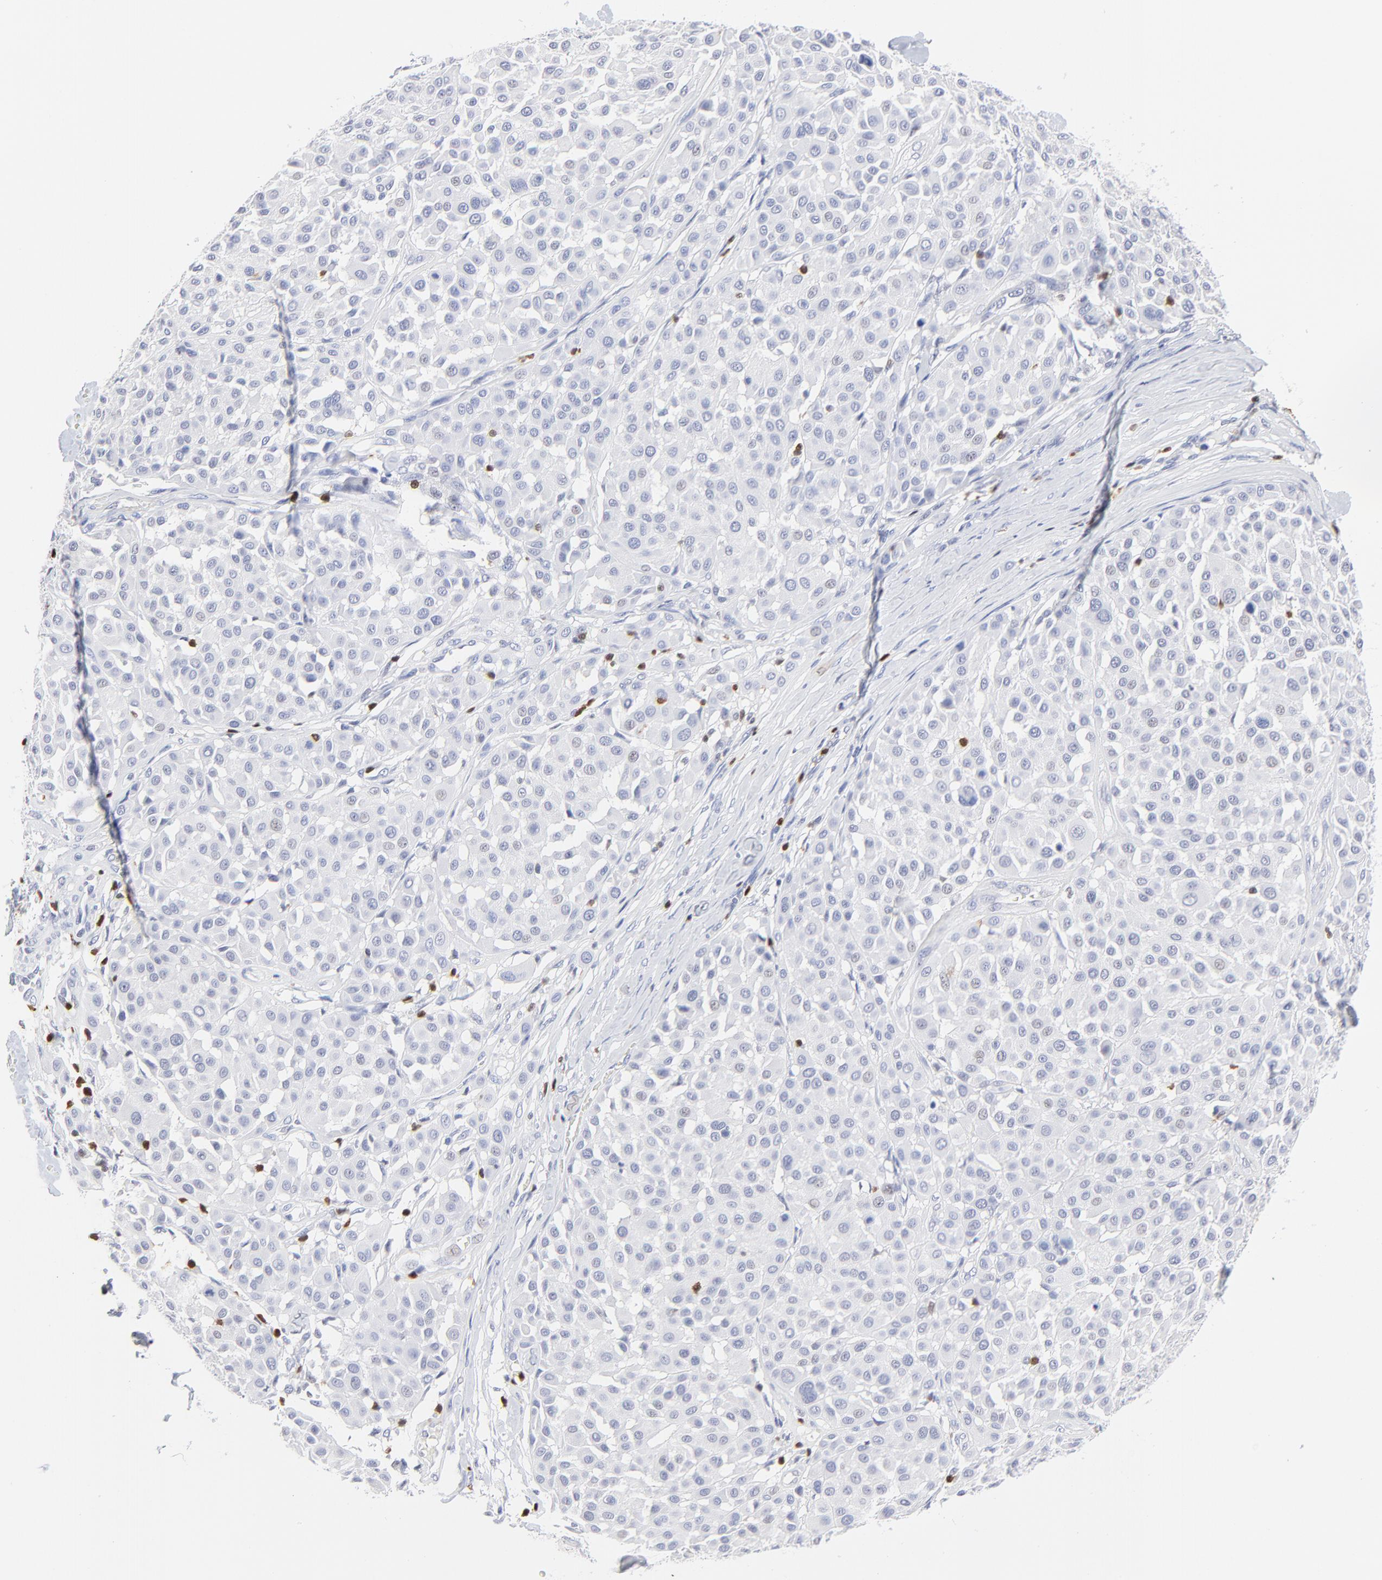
{"staining": {"intensity": "negative", "quantity": "none", "location": "none"}, "tissue": "melanoma", "cell_type": "Tumor cells", "image_type": "cancer", "snomed": [{"axis": "morphology", "description": "Malignant melanoma, Metastatic site"}, {"axis": "topography", "description": "Soft tissue"}], "caption": "A high-resolution photomicrograph shows immunohistochemistry staining of malignant melanoma (metastatic site), which reveals no significant positivity in tumor cells.", "gene": "ZAP70", "patient": {"sex": "male", "age": 41}}